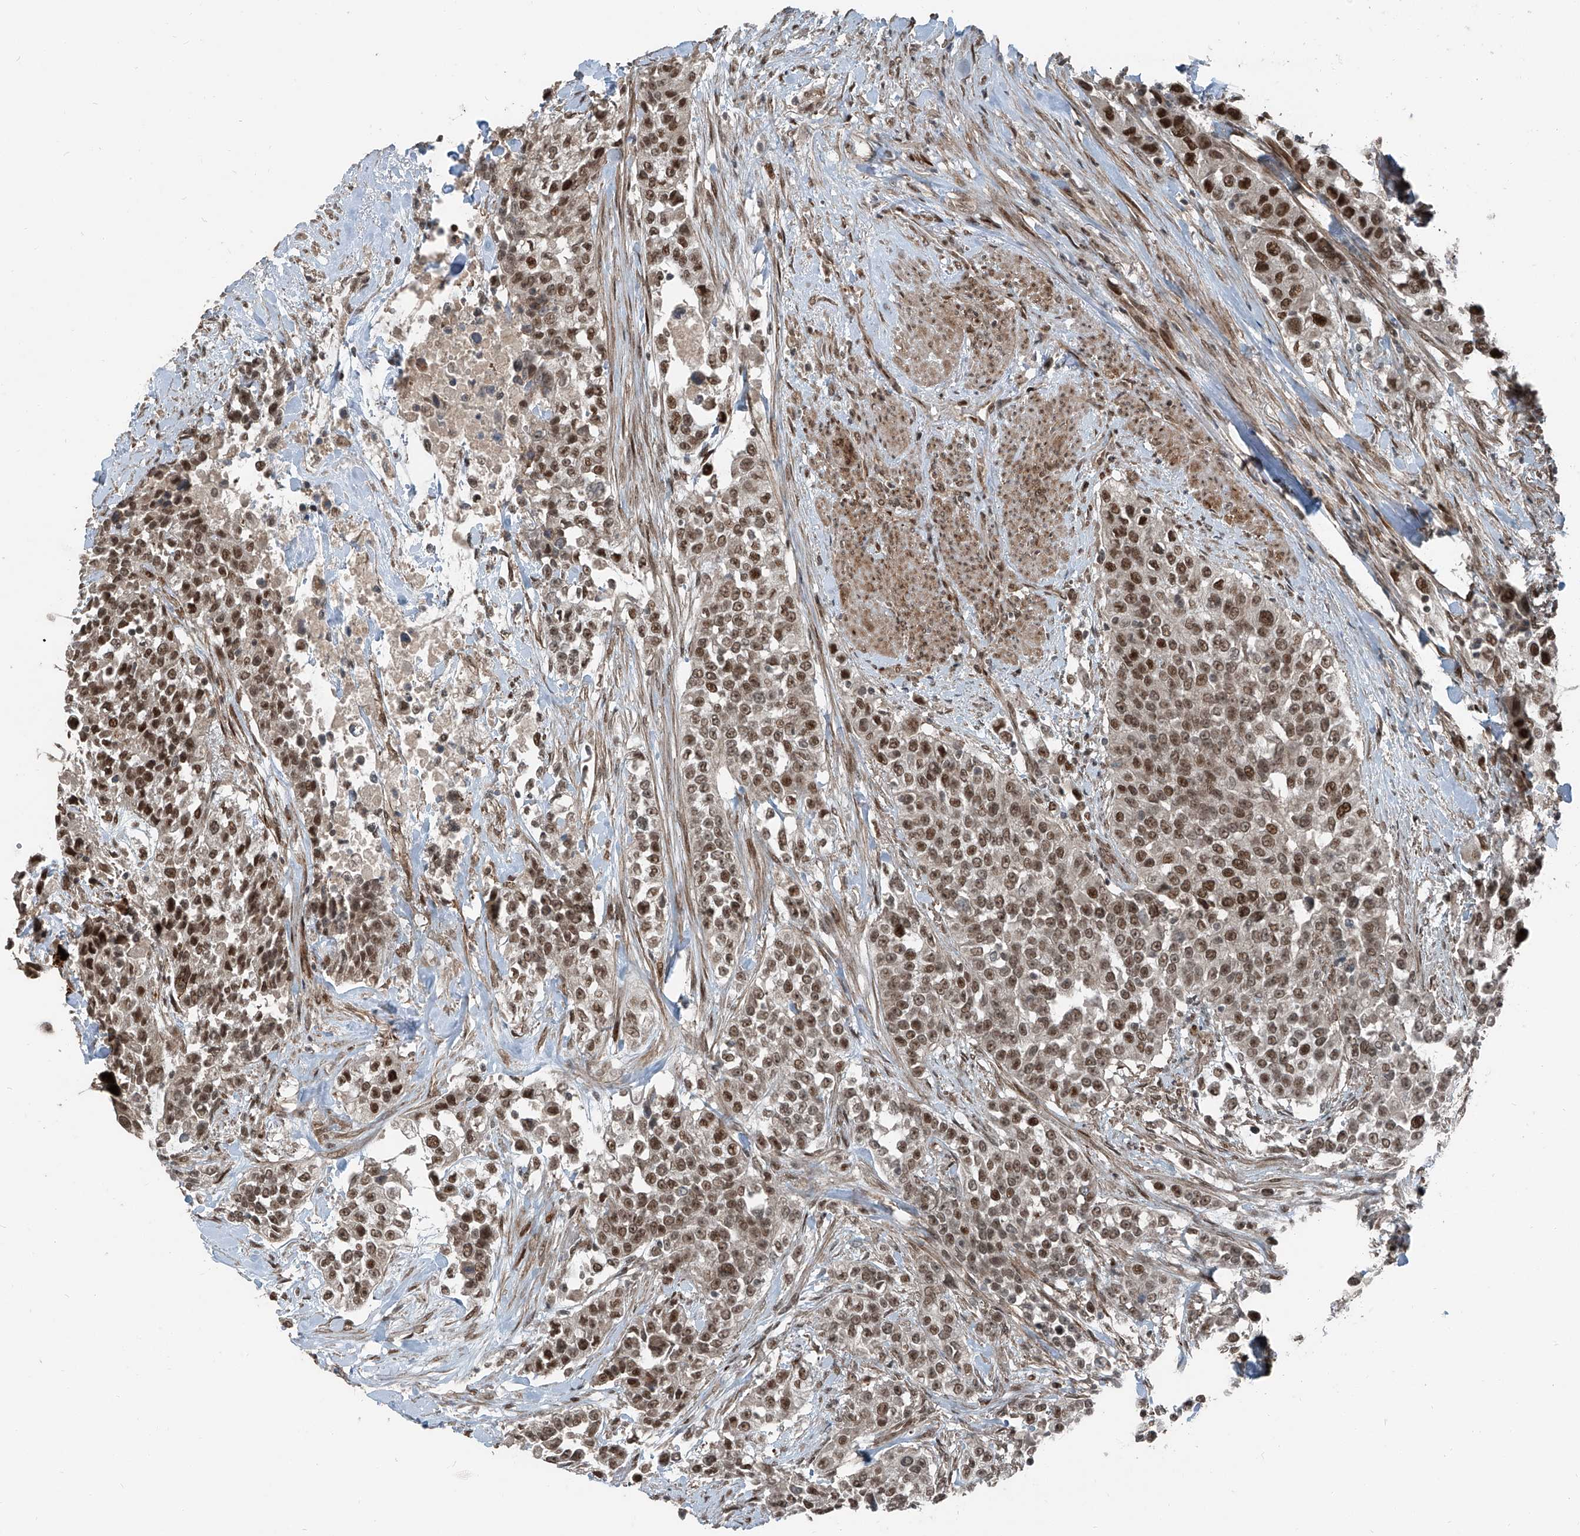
{"staining": {"intensity": "moderate", "quantity": ">75%", "location": "nuclear"}, "tissue": "urothelial cancer", "cell_type": "Tumor cells", "image_type": "cancer", "snomed": [{"axis": "morphology", "description": "Urothelial carcinoma, High grade"}, {"axis": "topography", "description": "Urinary bladder"}], "caption": "Immunohistochemical staining of urothelial cancer displays medium levels of moderate nuclear protein positivity in about >75% of tumor cells.", "gene": "ZNF570", "patient": {"sex": "female", "age": 80}}